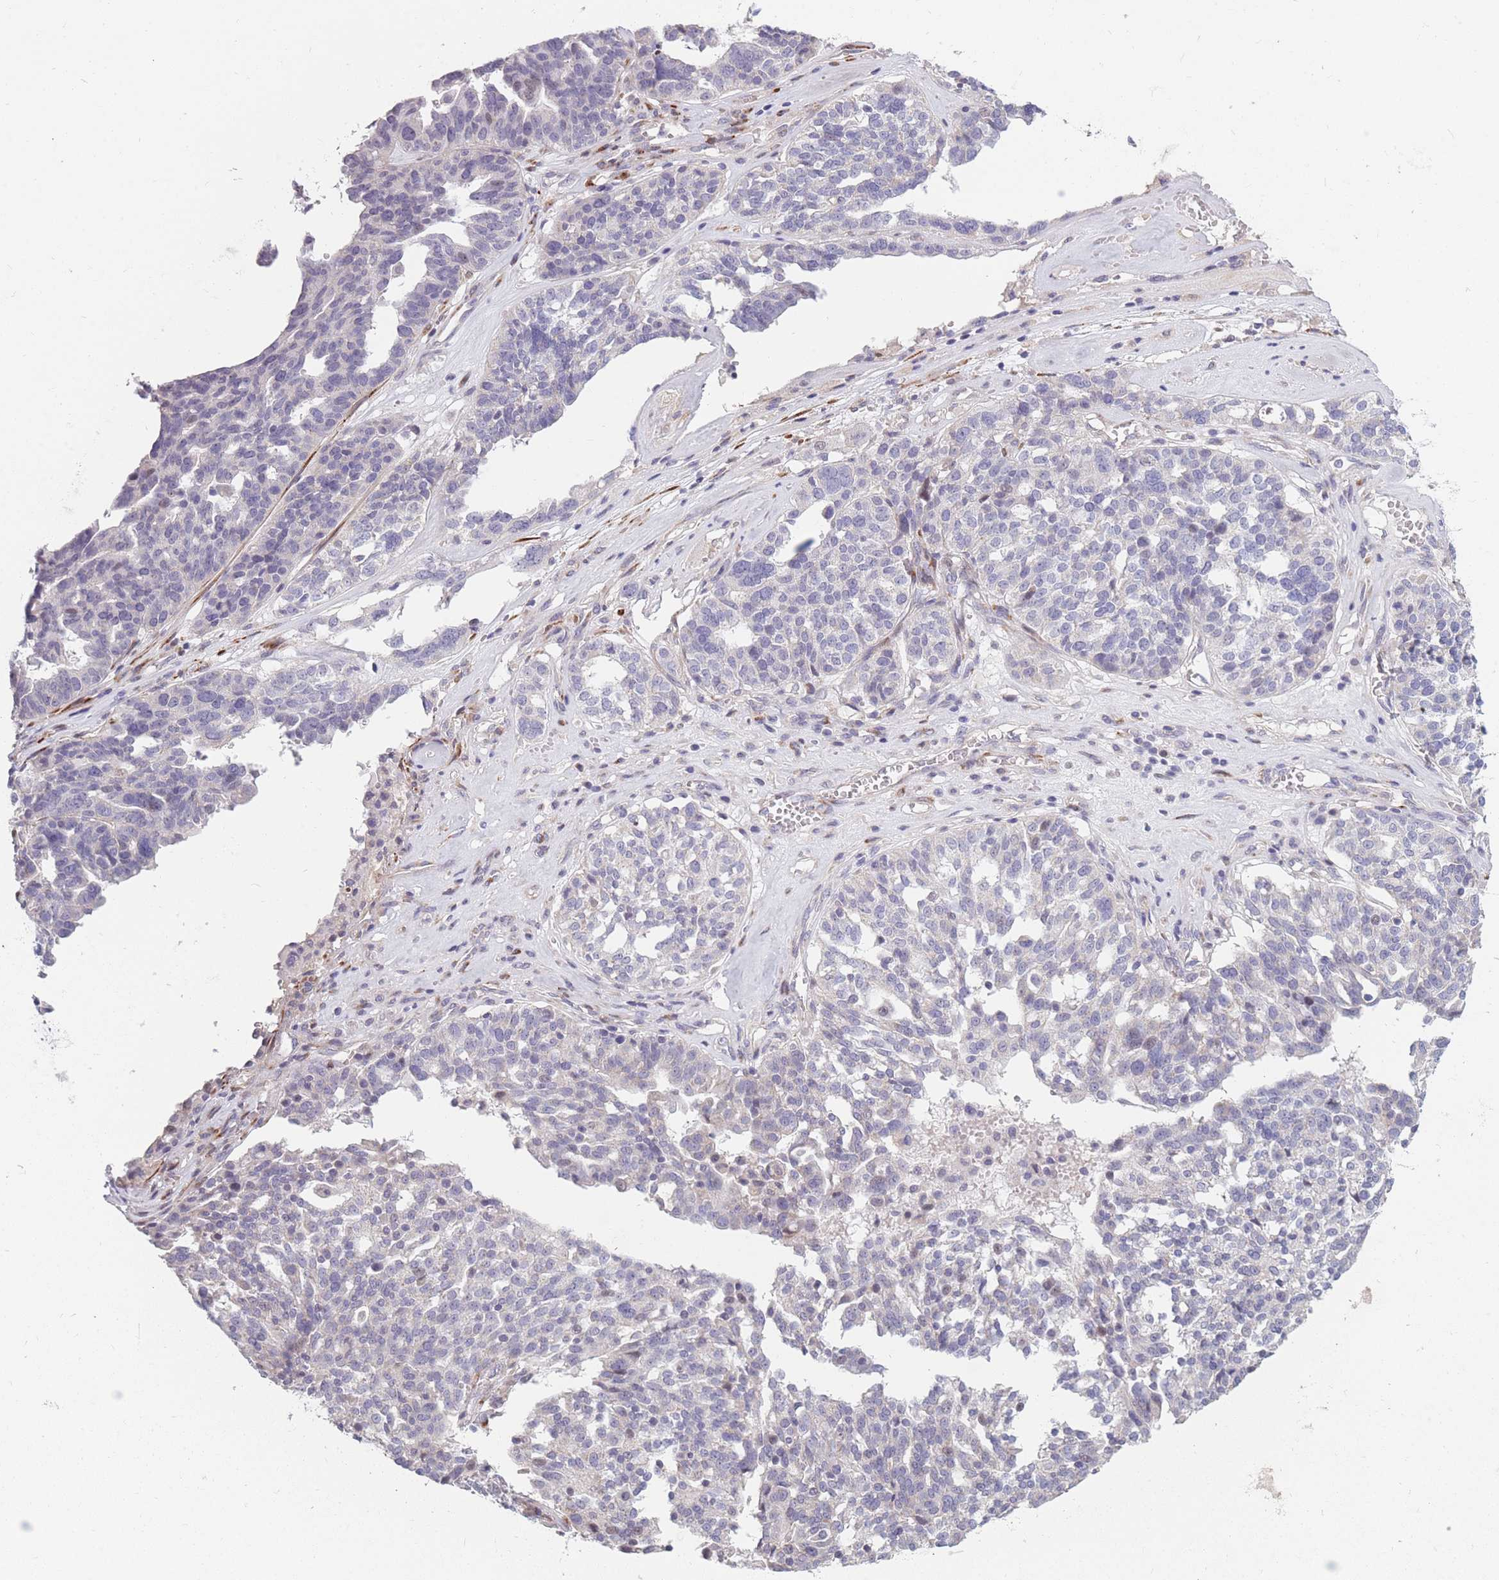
{"staining": {"intensity": "negative", "quantity": "none", "location": "none"}, "tissue": "ovarian cancer", "cell_type": "Tumor cells", "image_type": "cancer", "snomed": [{"axis": "morphology", "description": "Cystadenocarcinoma, serous, NOS"}, {"axis": "topography", "description": "Ovary"}], "caption": "High magnification brightfield microscopy of ovarian serous cystadenocarcinoma stained with DAB (brown) and counterstained with hematoxylin (blue): tumor cells show no significant expression.", "gene": "CCNQ", "patient": {"sex": "female", "age": 59}}